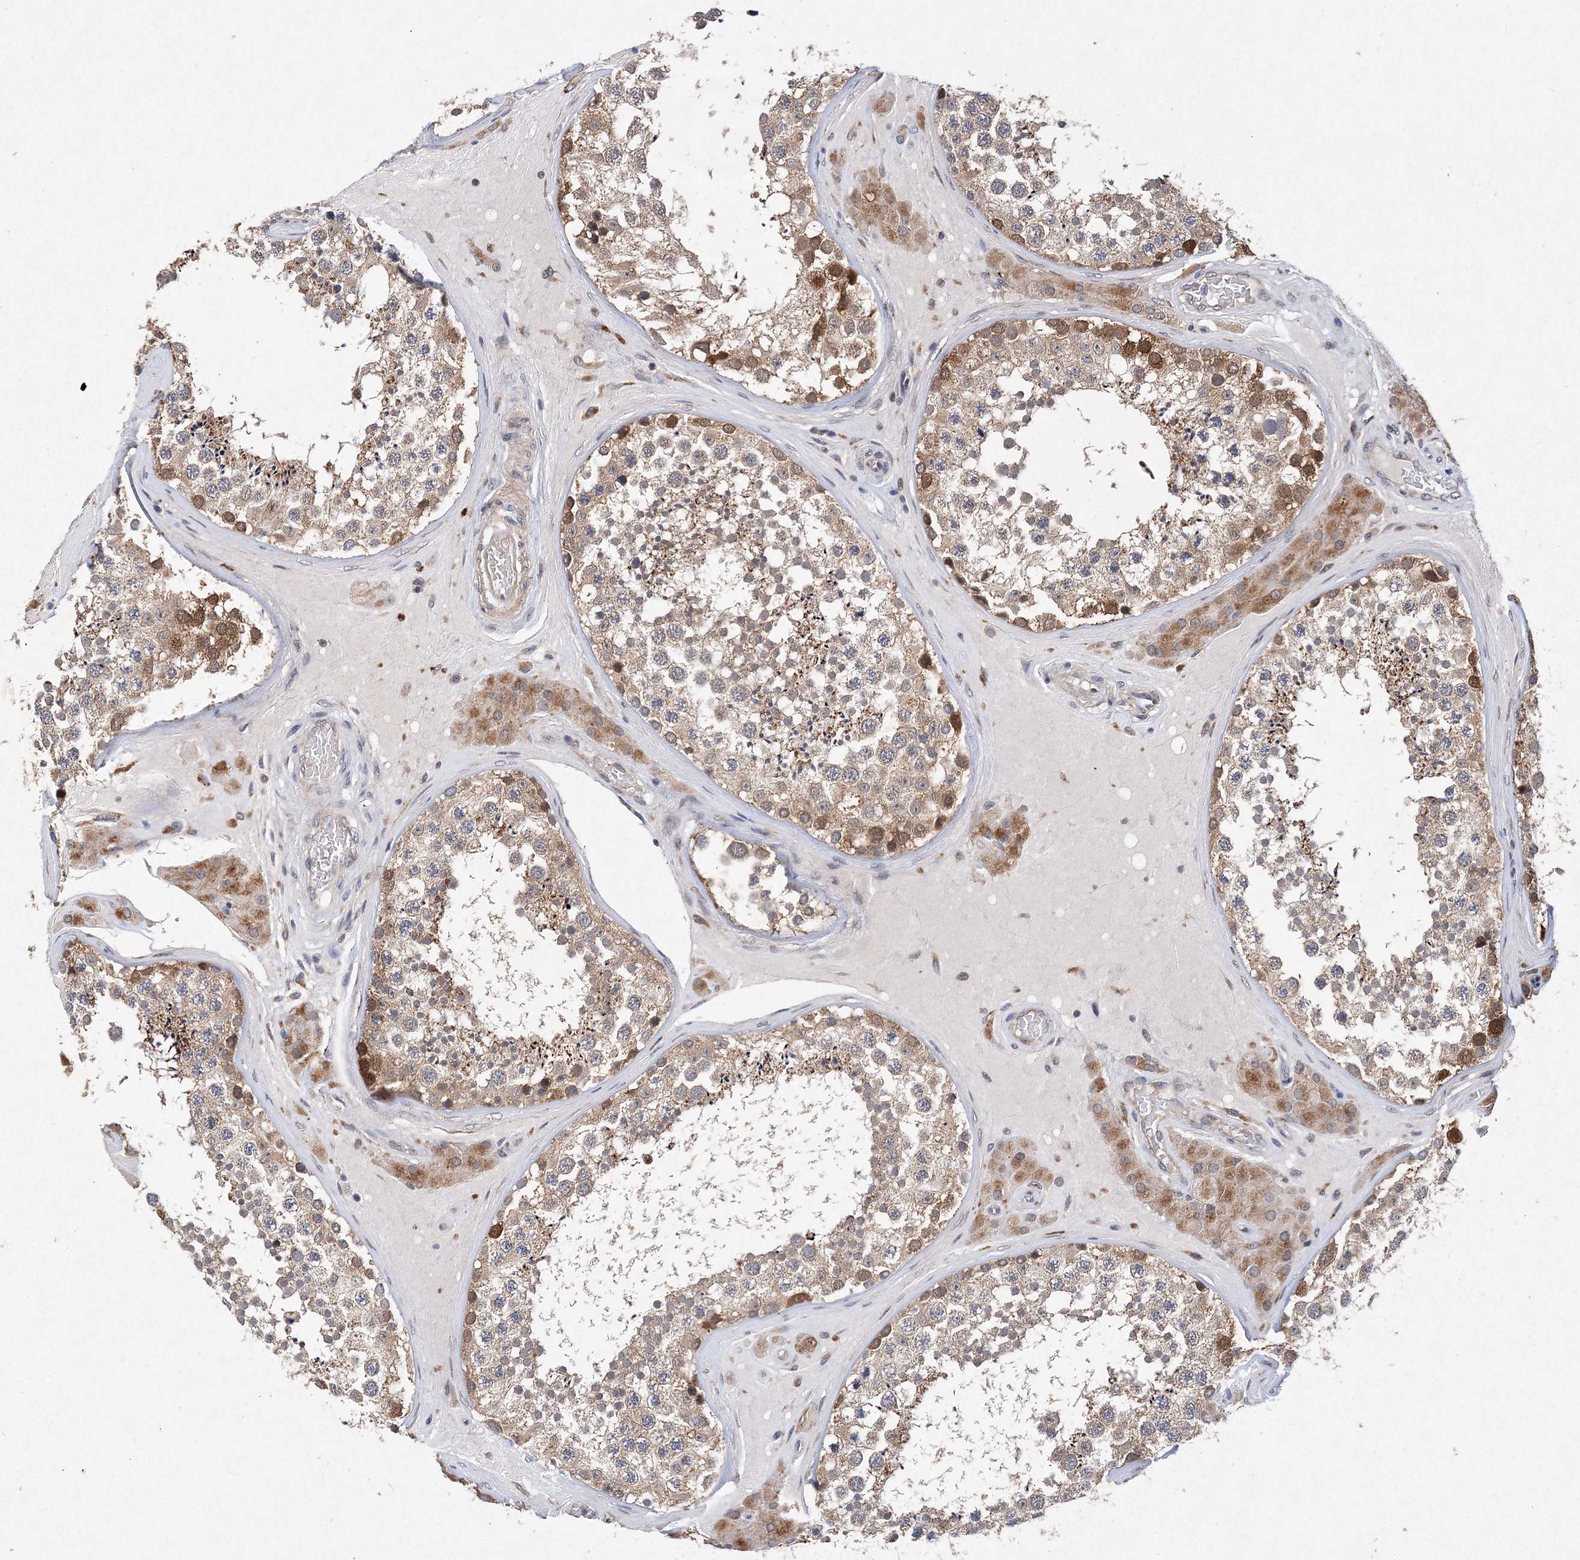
{"staining": {"intensity": "moderate", "quantity": "25%-75%", "location": "cytoplasmic/membranous"}, "tissue": "testis", "cell_type": "Cells in seminiferous ducts", "image_type": "normal", "snomed": [{"axis": "morphology", "description": "Normal tissue, NOS"}, {"axis": "topography", "description": "Testis"}], "caption": "An IHC micrograph of benign tissue is shown. Protein staining in brown shows moderate cytoplasmic/membranous positivity in testis within cells in seminiferous ducts.", "gene": "PROSER1", "patient": {"sex": "male", "age": 46}}